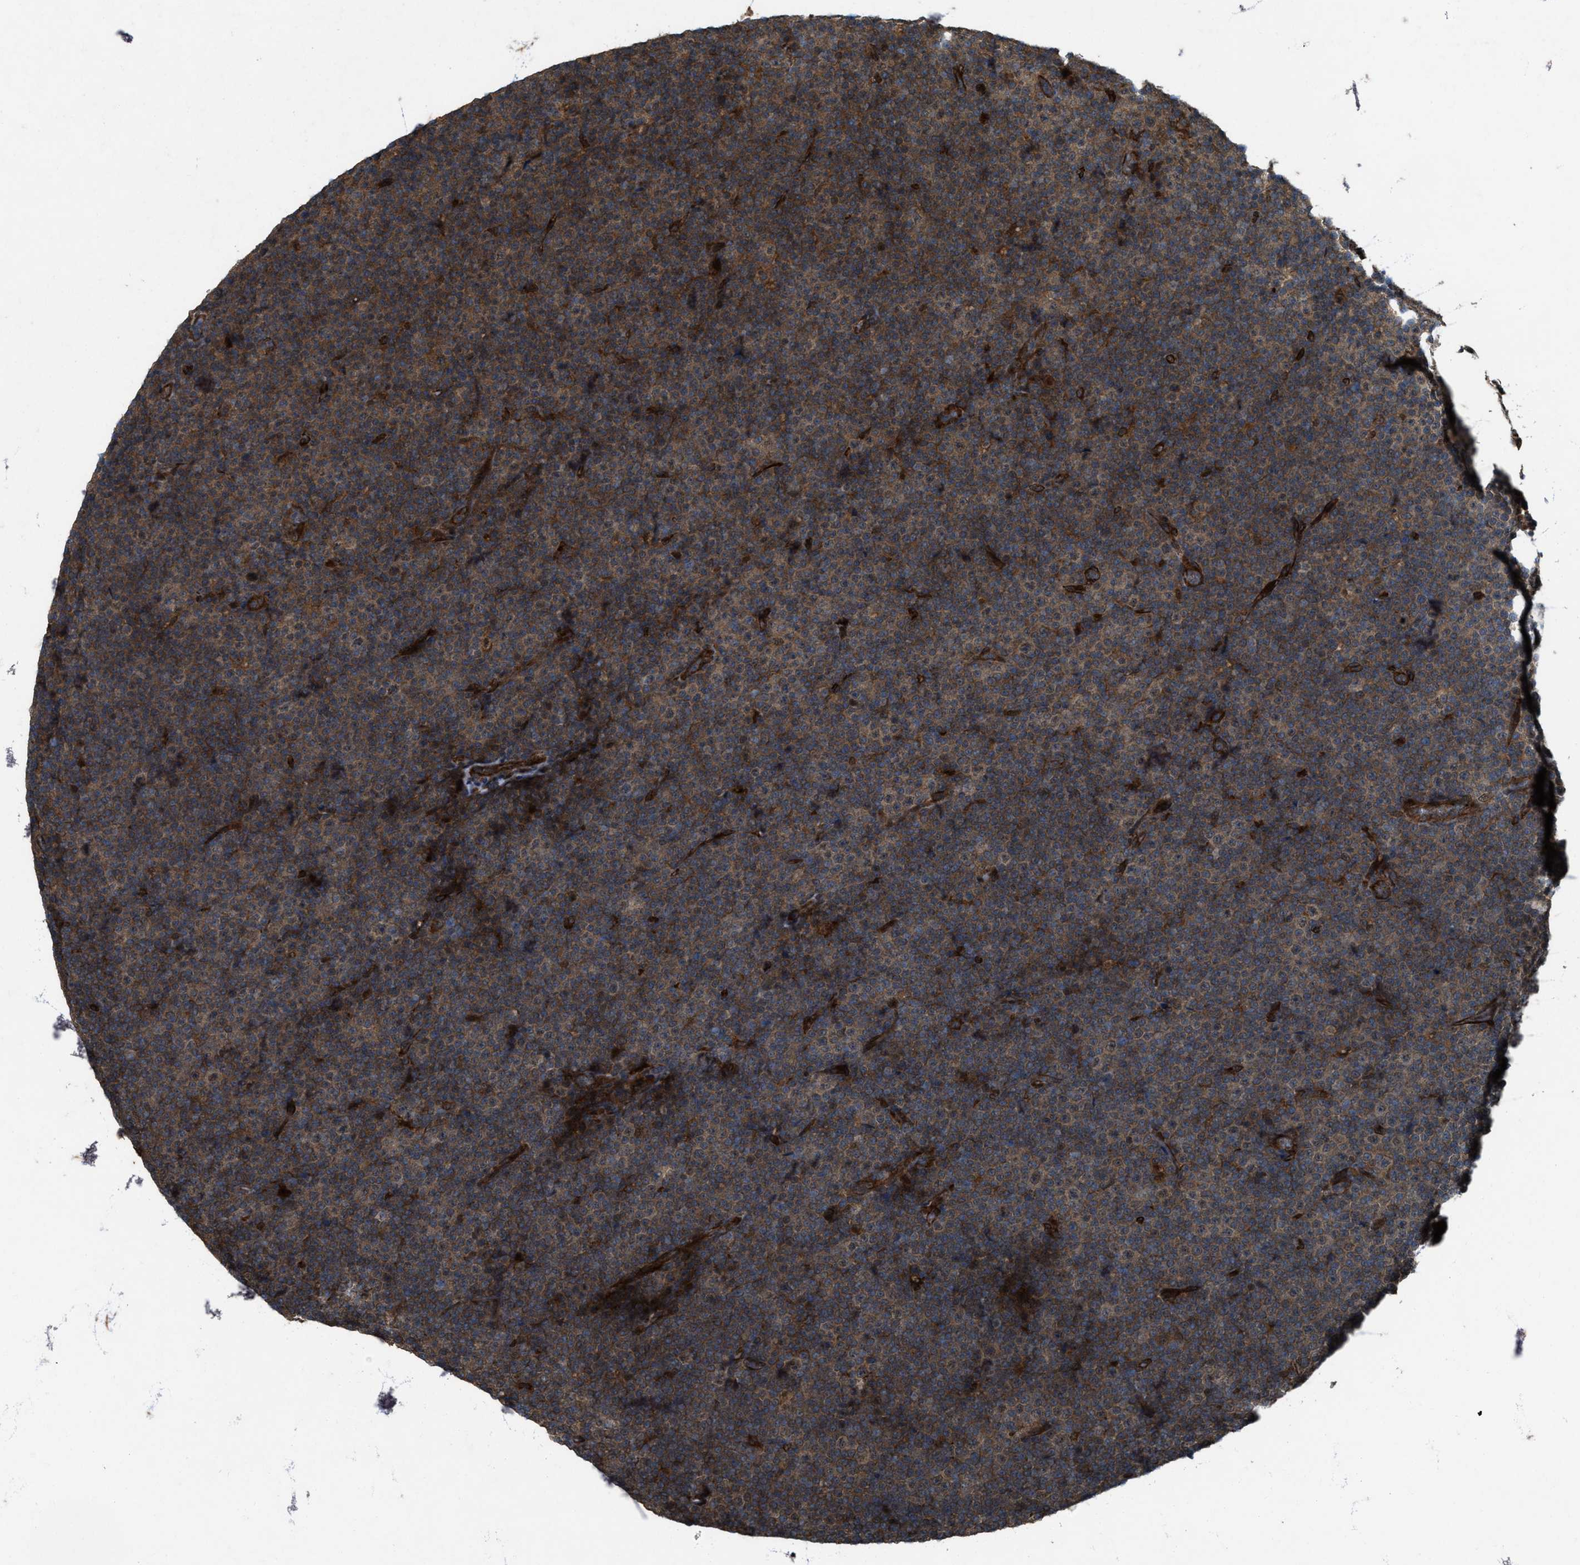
{"staining": {"intensity": "weak", "quantity": ">75%", "location": "cytoplasmic/membranous"}, "tissue": "lymphoma", "cell_type": "Tumor cells", "image_type": "cancer", "snomed": [{"axis": "morphology", "description": "Malignant lymphoma, non-Hodgkin's type, Low grade"}, {"axis": "topography", "description": "Lymph node"}], "caption": "Human lymphoma stained with a protein marker demonstrates weak staining in tumor cells.", "gene": "LRRC72", "patient": {"sex": "female", "age": 67}}